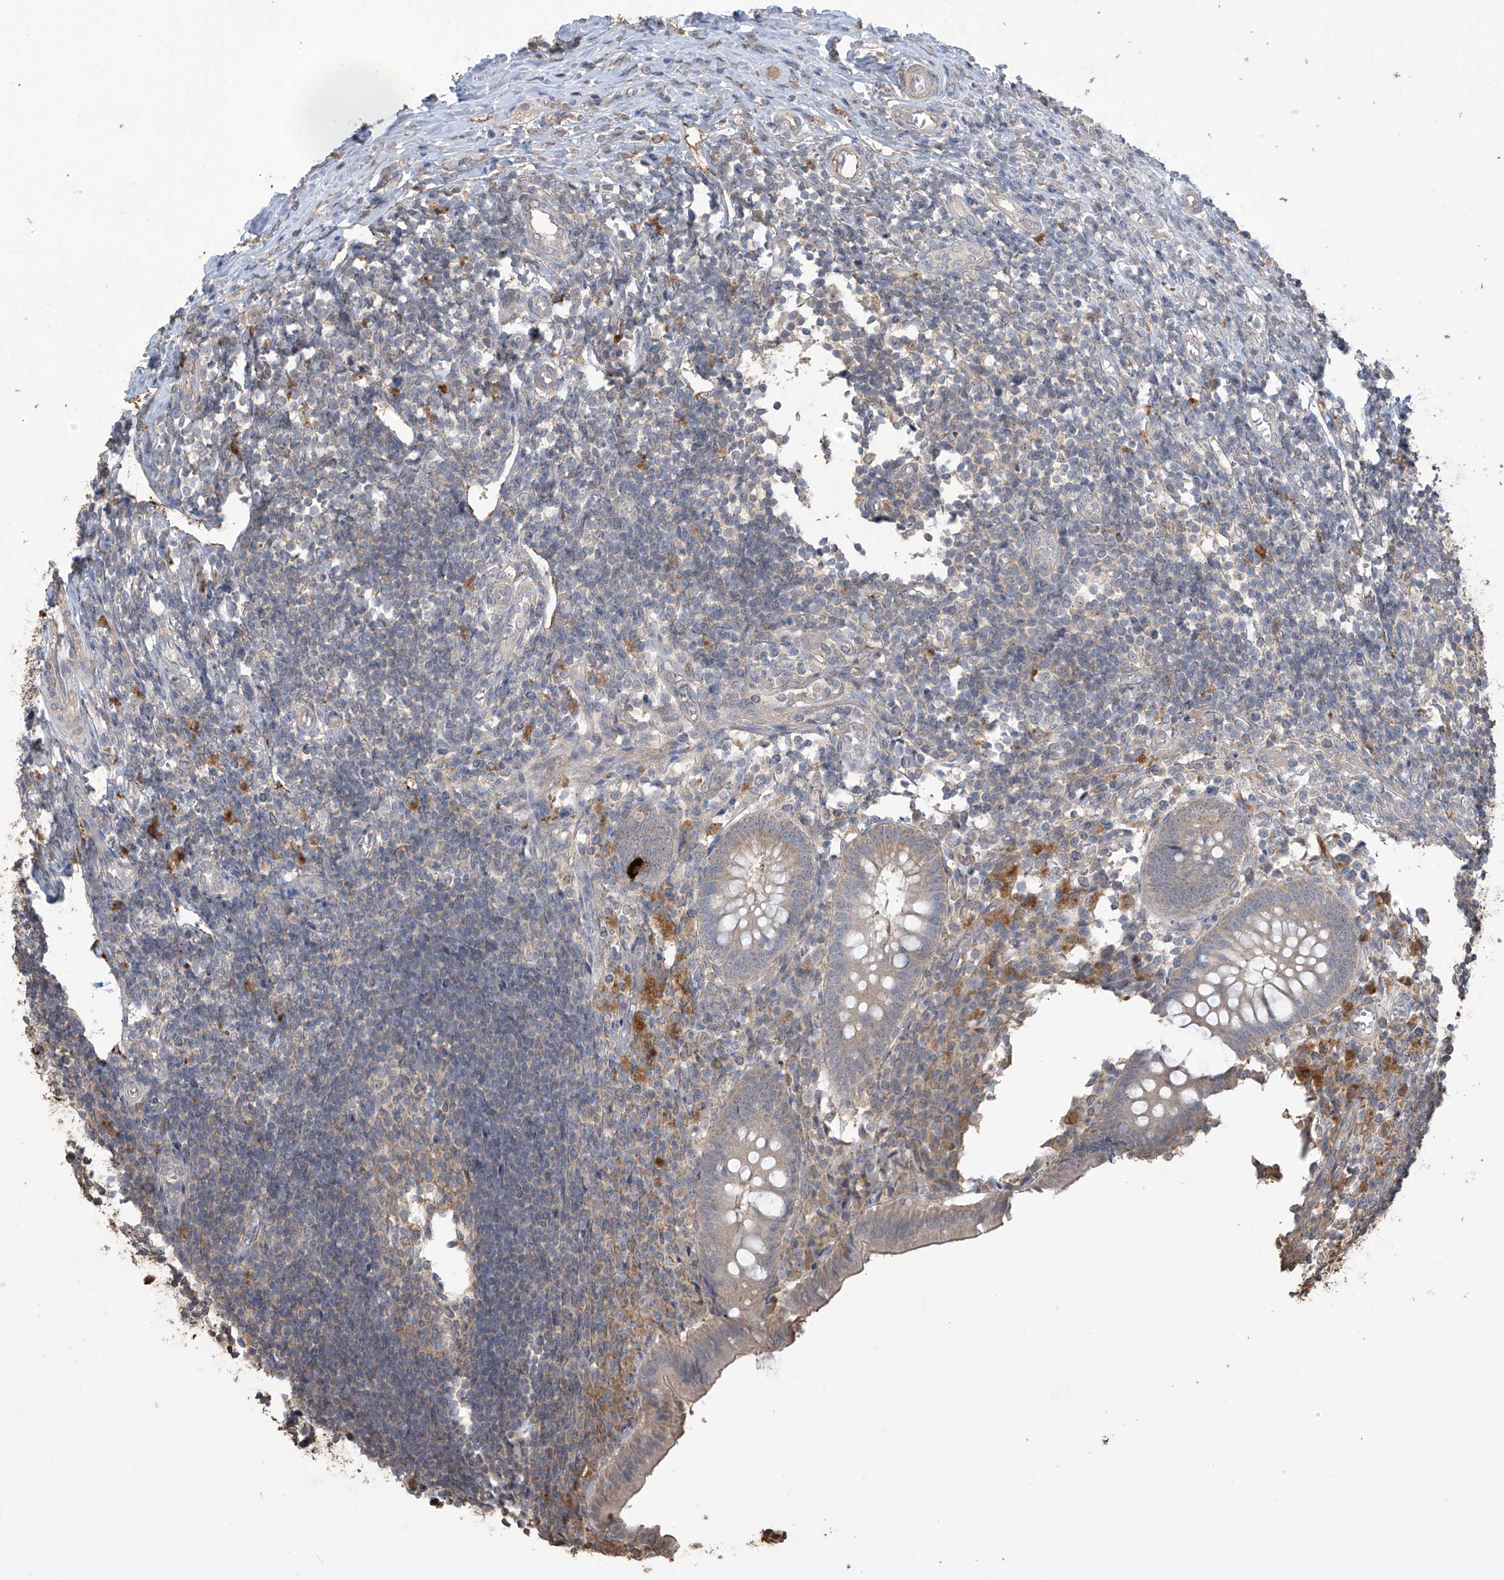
{"staining": {"intensity": "strong", "quantity": "<25%", "location": "cytoplasmic/membranous"}, "tissue": "appendix", "cell_type": "Glandular cells", "image_type": "normal", "snomed": [{"axis": "morphology", "description": "Normal tissue, NOS"}, {"axis": "topography", "description": "Appendix"}], "caption": "Normal appendix was stained to show a protein in brown. There is medium levels of strong cytoplasmic/membranous staining in about <25% of glandular cells. (Brightfield microscopy of DAB IHC at high magnification).", "gene": "SLFN14", "patient": {"sex": "female", "age": 17}}